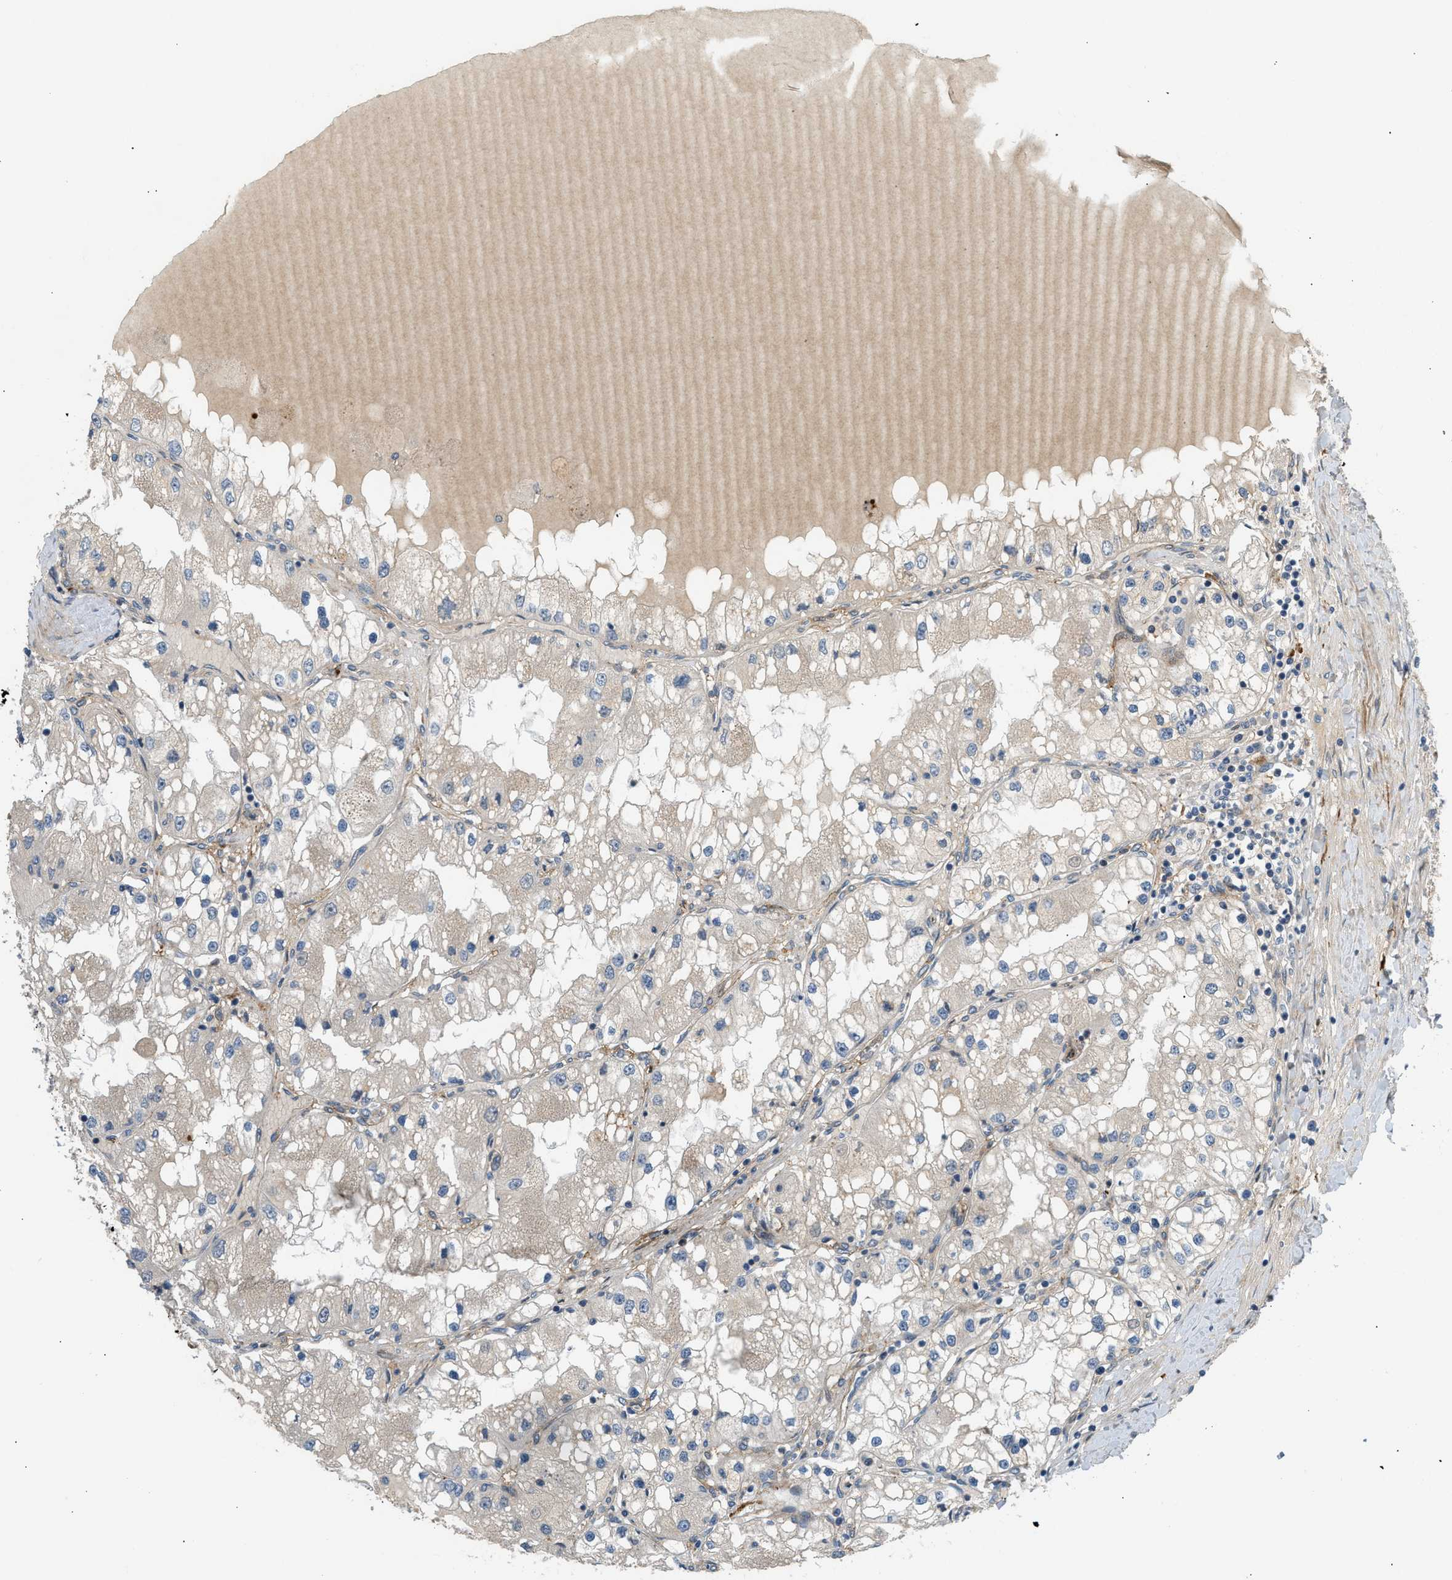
{"staining": {"intensity": "negative", "quantity": "none", "location": "none"}, "tissue": "renal cancer", "cell_type": "Tumor cells", "image_type": "cancer", "snomed": [{"axis": "morphology", "description": "Adenocarcinoma, NOS"}, {"axis": "topography", "description": "Kidney"}], "caption": "Immunohistochemistry (IHC) of renal adenocarcinoma displays no positivity in tumor cells. Nuclei are stained in blue.", "gene": "EDNRA", "patient": {"sex": "male", "age": 68}}